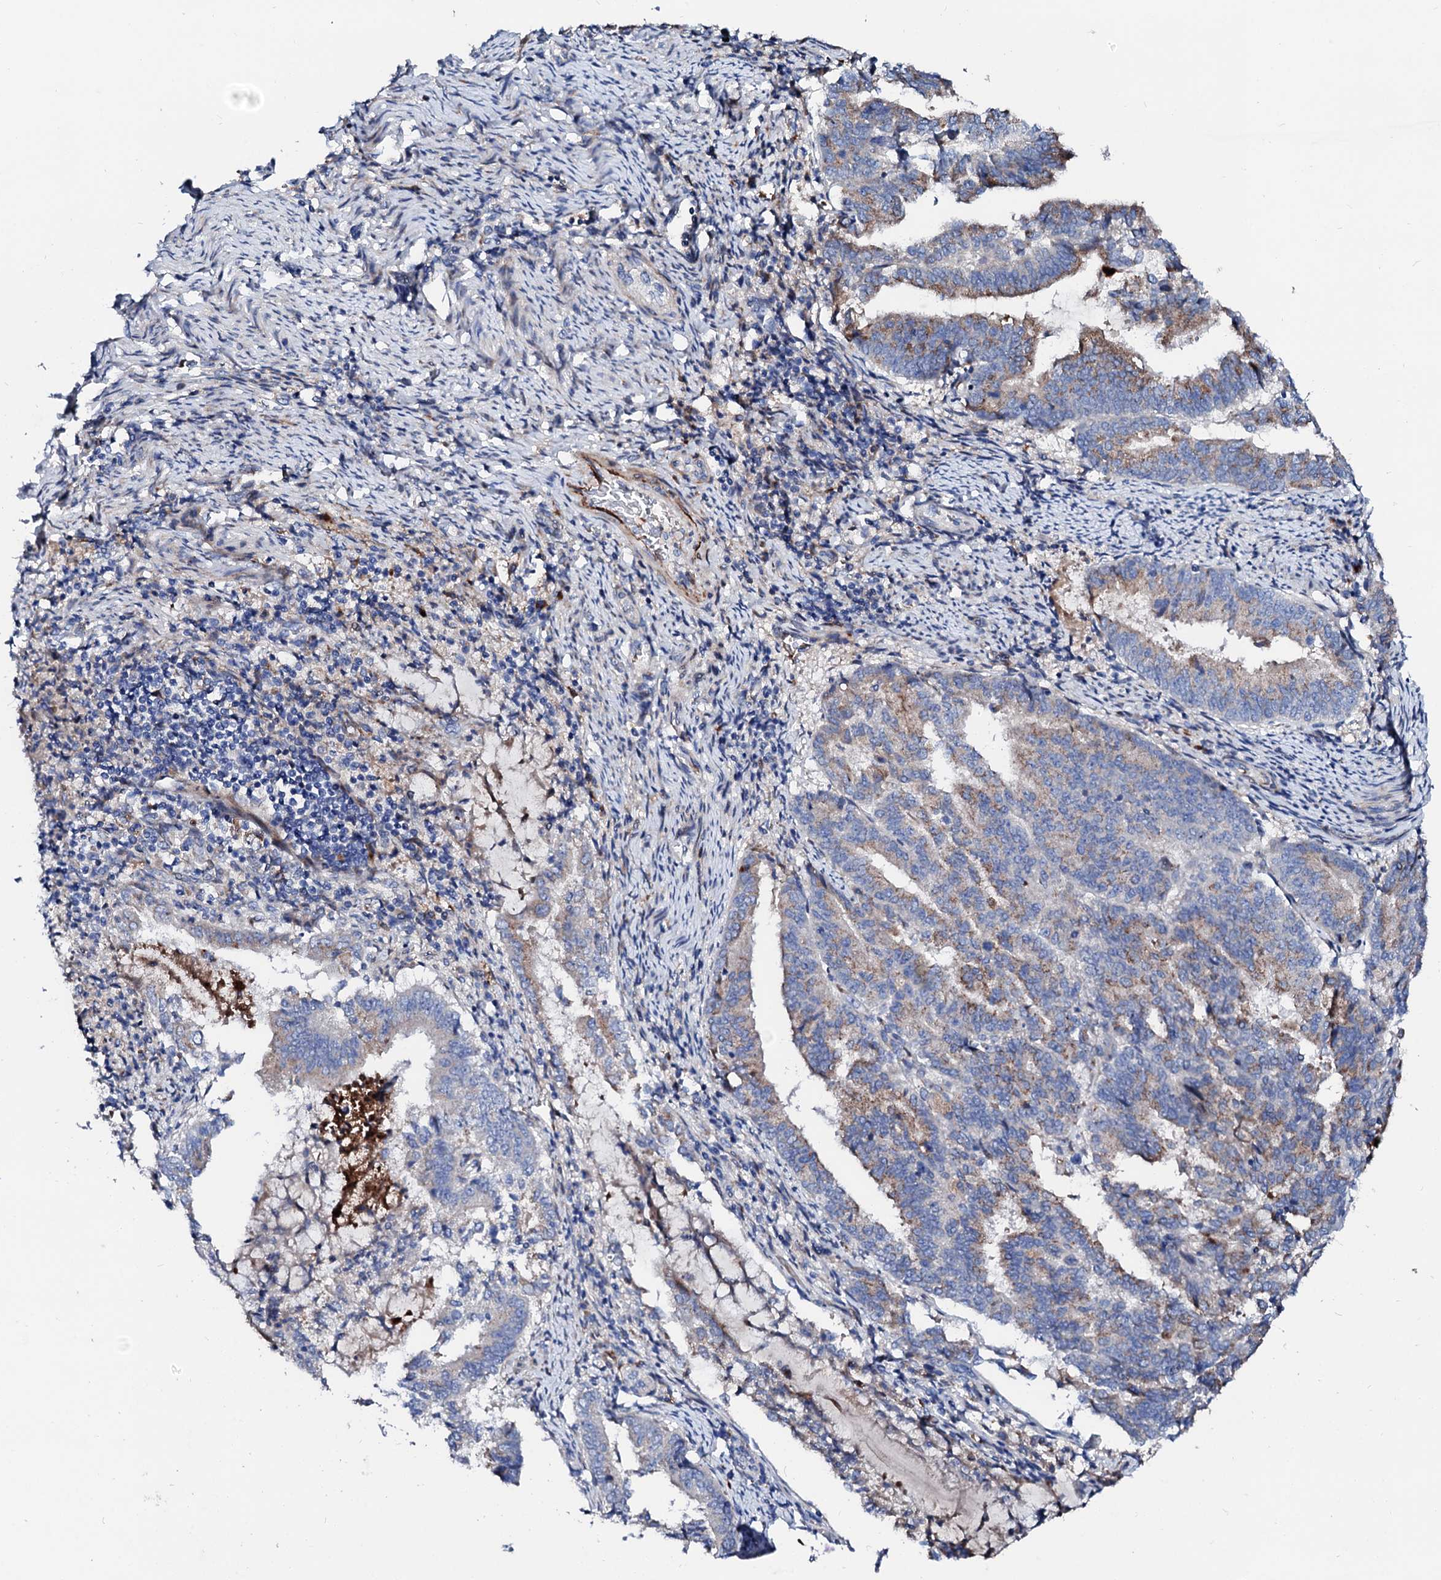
{"staining": {"intensity": "moderate", "quantity": "<25%", "location": "cytoplasmic/membranous"}, "tissue": "endometrial cancer", "cell_type": "Tumor cells", "image_type": "cancer", "snomed": [{"axis": "morphology", "description": "Adenocarcinoma, NOS"}, {"axis": "topography", "description": "Endometrium"}], "caption": "A histopathology image of human adenocarcinoma (endometrial) stained for a protein demonstrates moderate cytoplasmic/membranous brown staining in tumor cells.", "gene": "SLC10A7", "patient": {"sex": "female", "age": 80}}